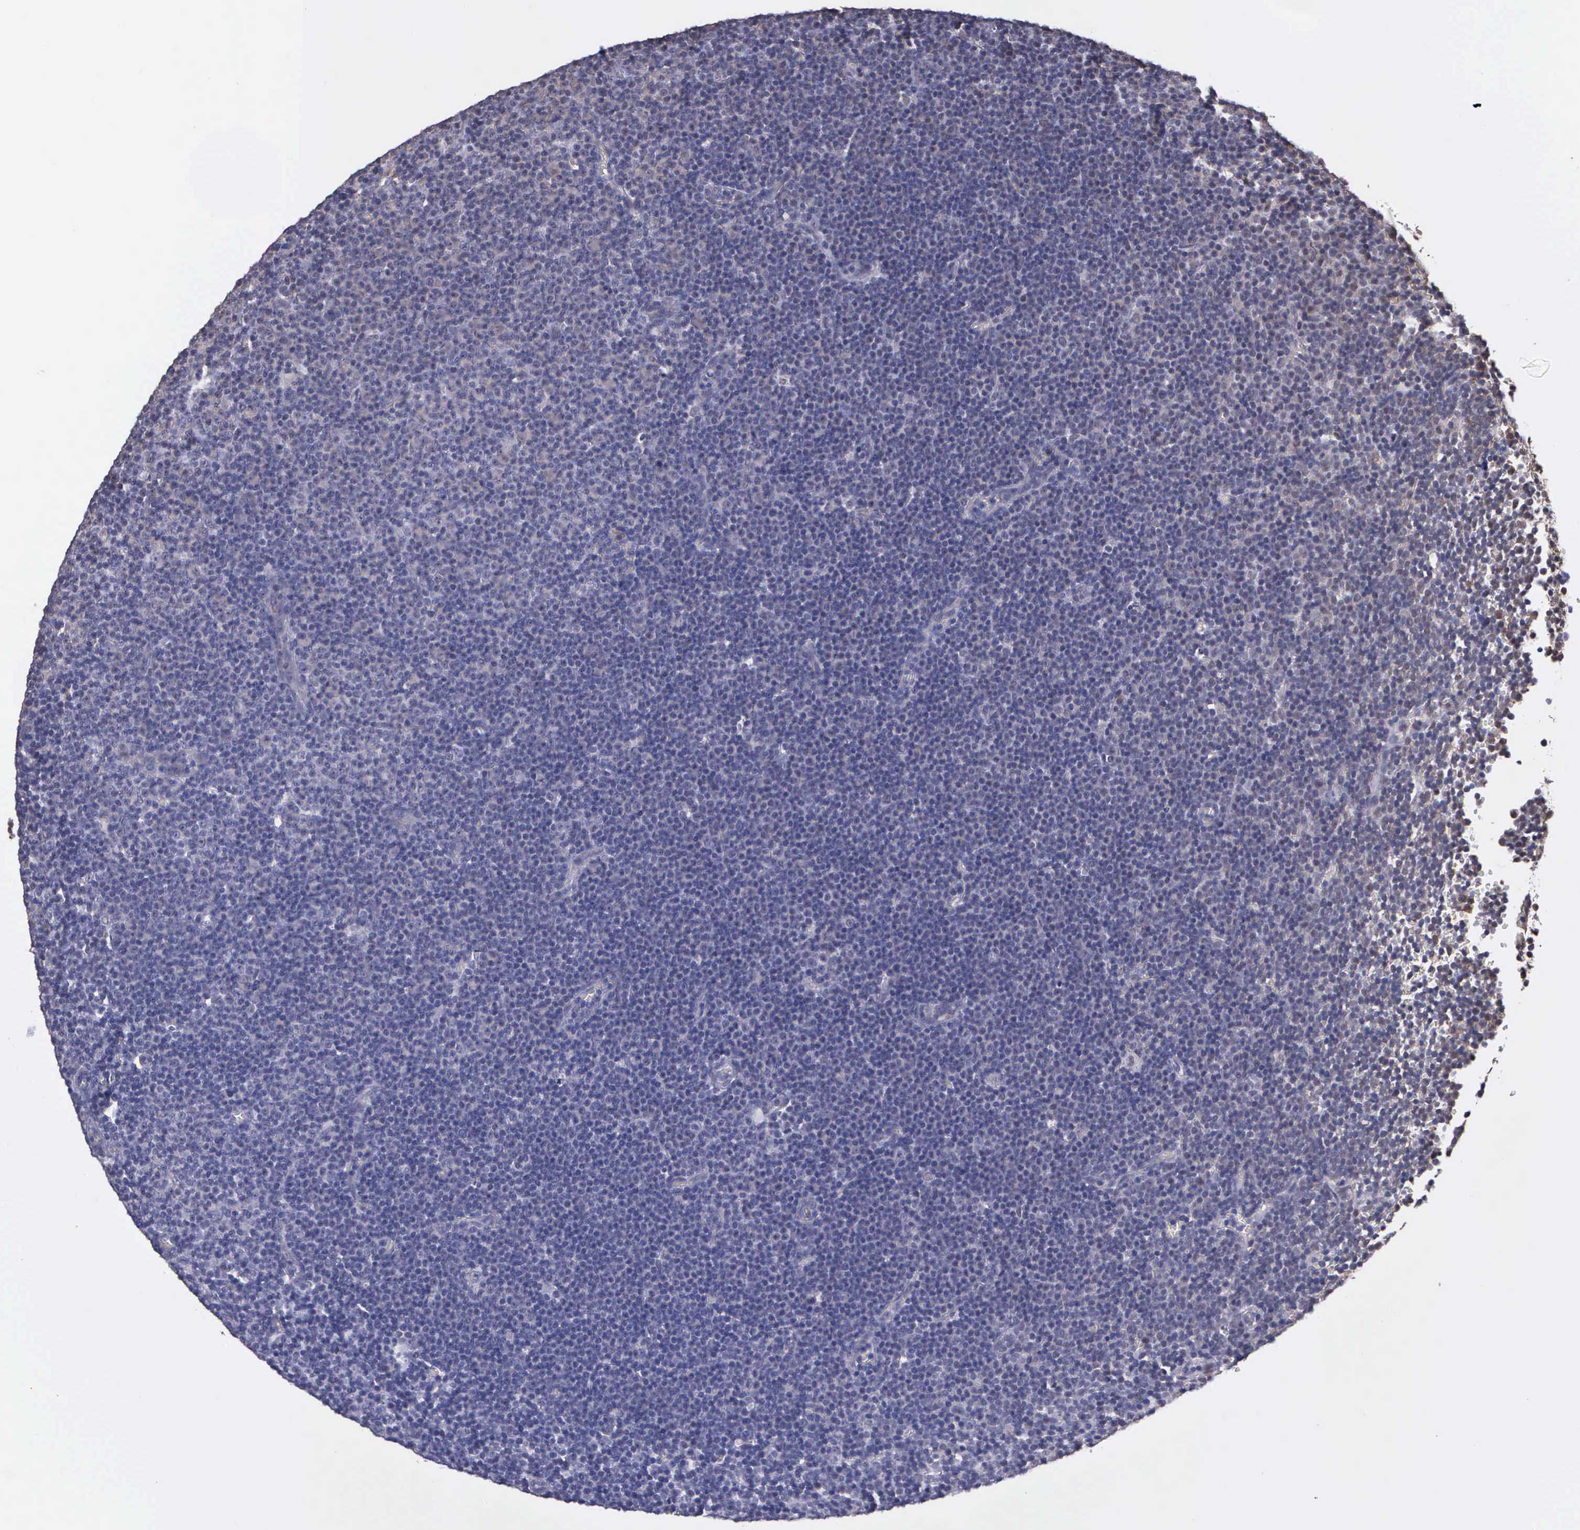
{"staining": {"intensity": "negative", "quantity": "none", "location": "none"}, "tissue": "lymphoma", "cell_type": "Tumor cells", "image_type": "cancer", "snomed": [{"axis": "morphology", "description": "Malignant lymphoma, non-Hodgkin's type, Low grade"}, {"axis": "topography", "description": "Lymph node"}], "caption": "A high-resolution image shows immunohistochemistry staining of low-grade malignant lymphoma, non-Hodgkin's type, which shows no significant positivity in tumor cells.", "gene": "PSMC1", "patient": {"sex": "male", "age": 57}}